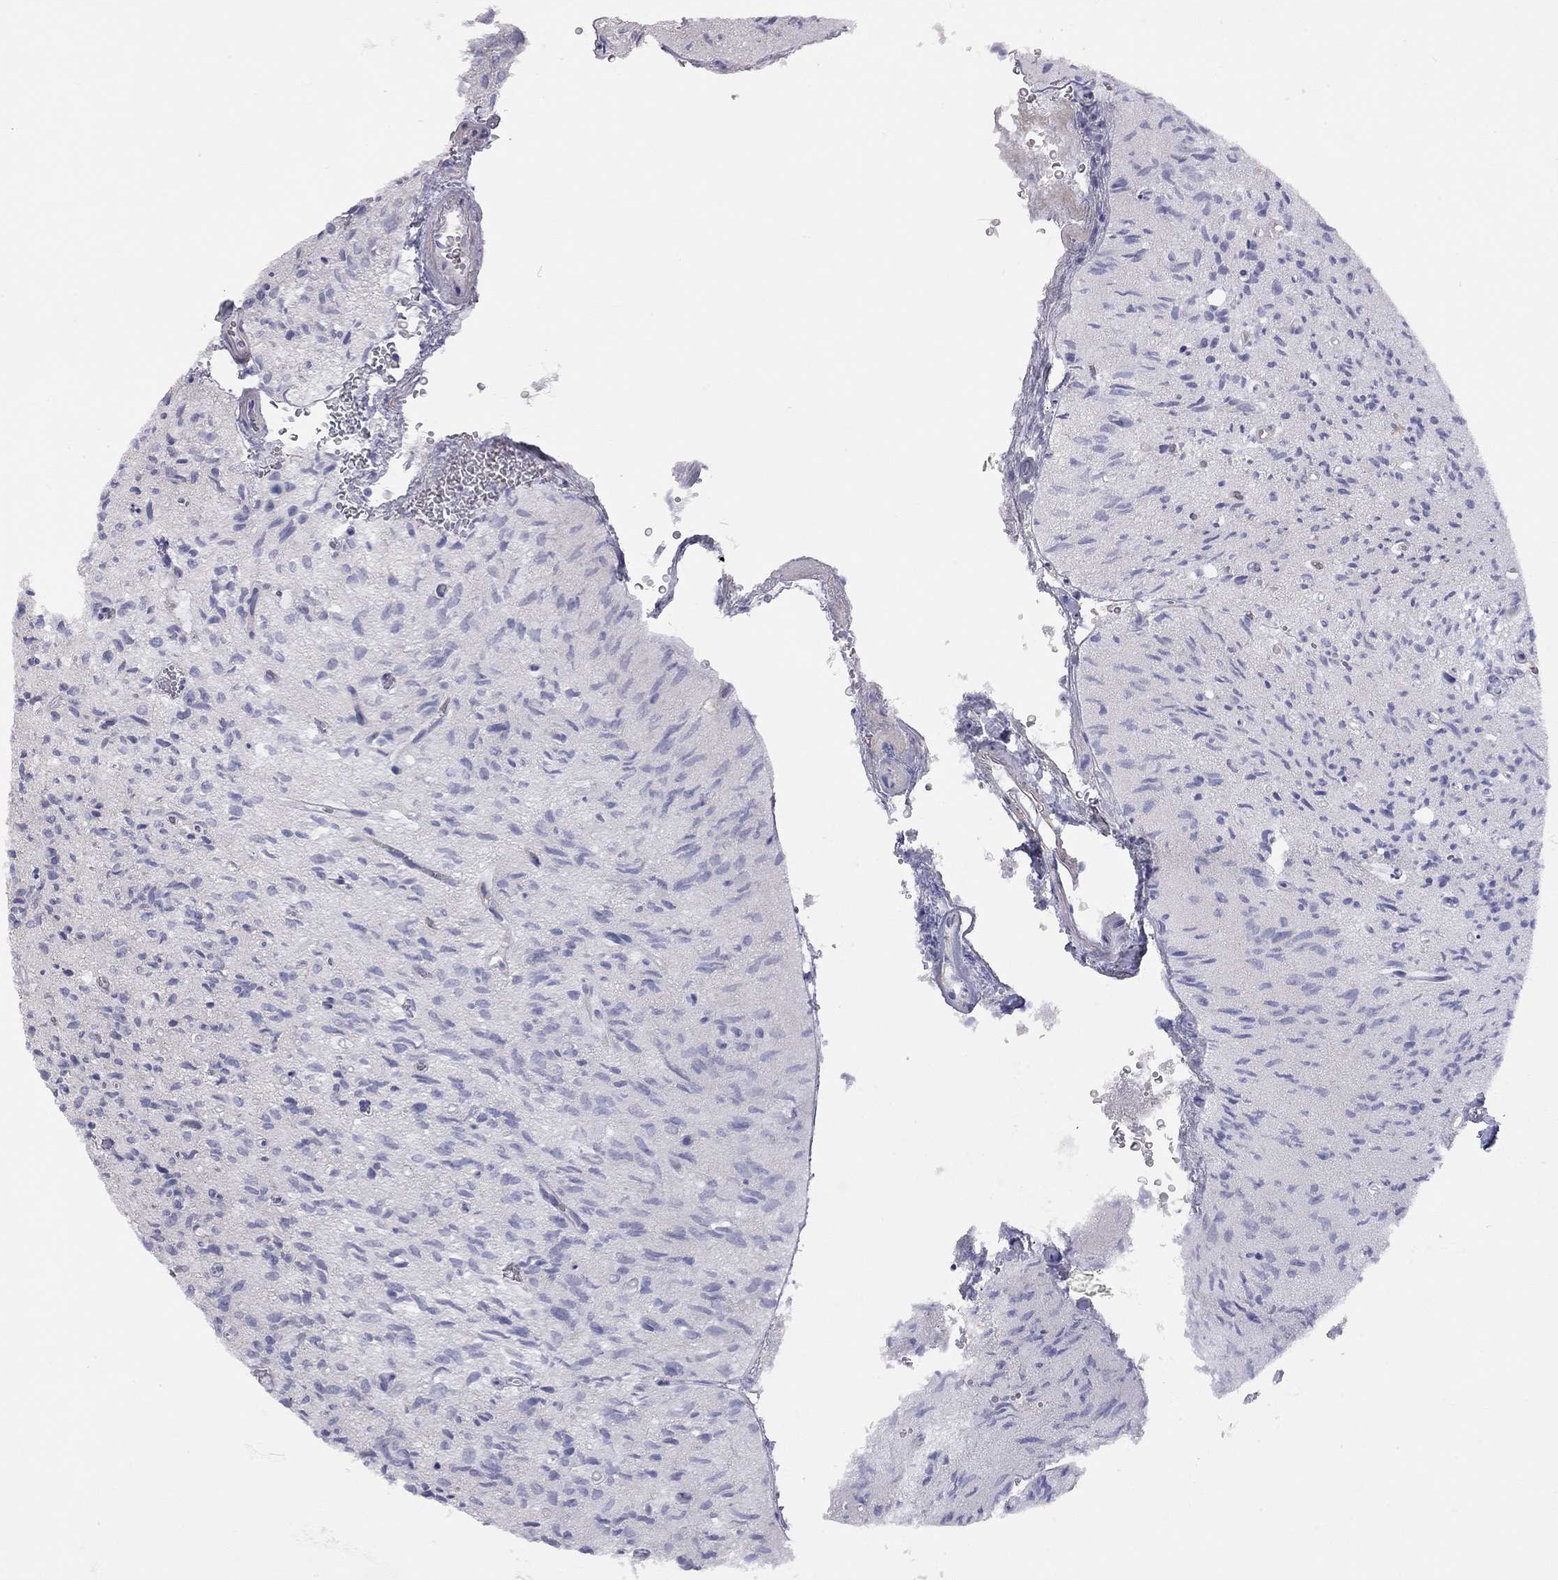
{"staining": {"intensity": "negative", "quantity": "none", "location": "none"}, "tissue": "glioma", "cell_type": "Tumor cells", "image_type": "cancer", "snomed": [{"axis": "morphology", "description": "Glioma, malignant, High grade"}, {"axis": "topography", "description": "Brain"}], "caption": "Histopathology image shows no protein positivity in tumor cells of high-grade glioma (malignant) tissue.", "gene": "ADCYAP1", "patient": {"sex": "male", "age": 64}}